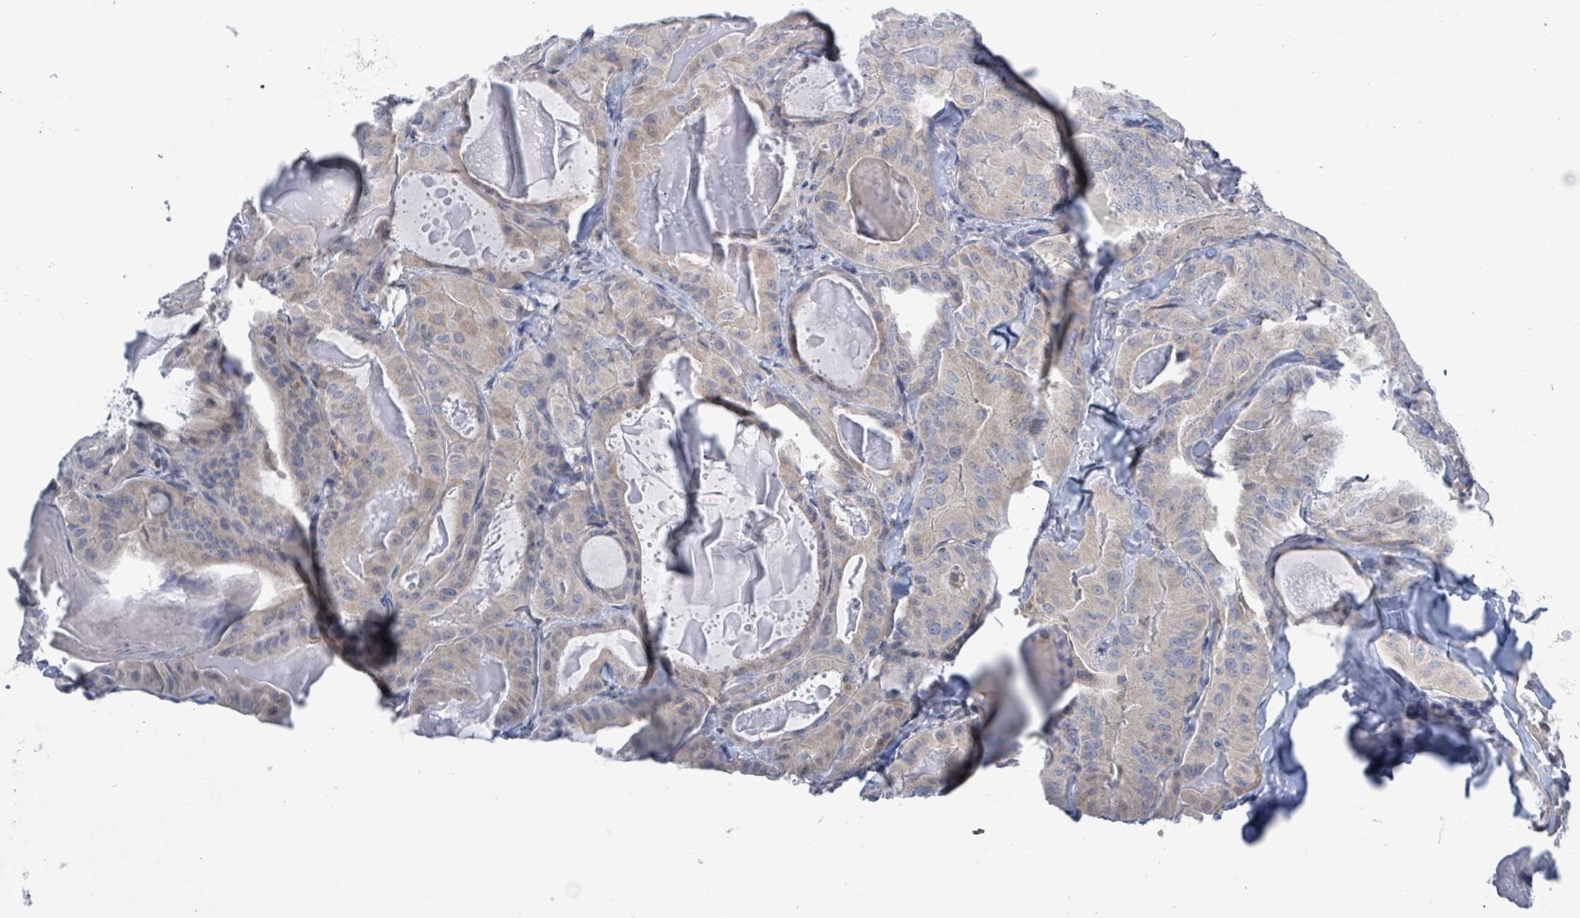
{"staining": {"intensity": "weak", "quantity": "<25%", "location": "cytoplasmic/membranous"}, "tissue": "thyroid cancer", "cell_type": "Tumor cells", "image_type": "cancer", "snomed": [{"axis": "morphology", "description": "Papillary adenocarcinoma, NOS"}, {"axis": "topography", "description": "Thyroid gland"}], "caption": "A histopathology image of human thyroid cancer (papillary adenocarcinoma) is negative for staining in tumor cells.", "gene": "DGKZ", "patient": {"sex": "female", "age": 68}}